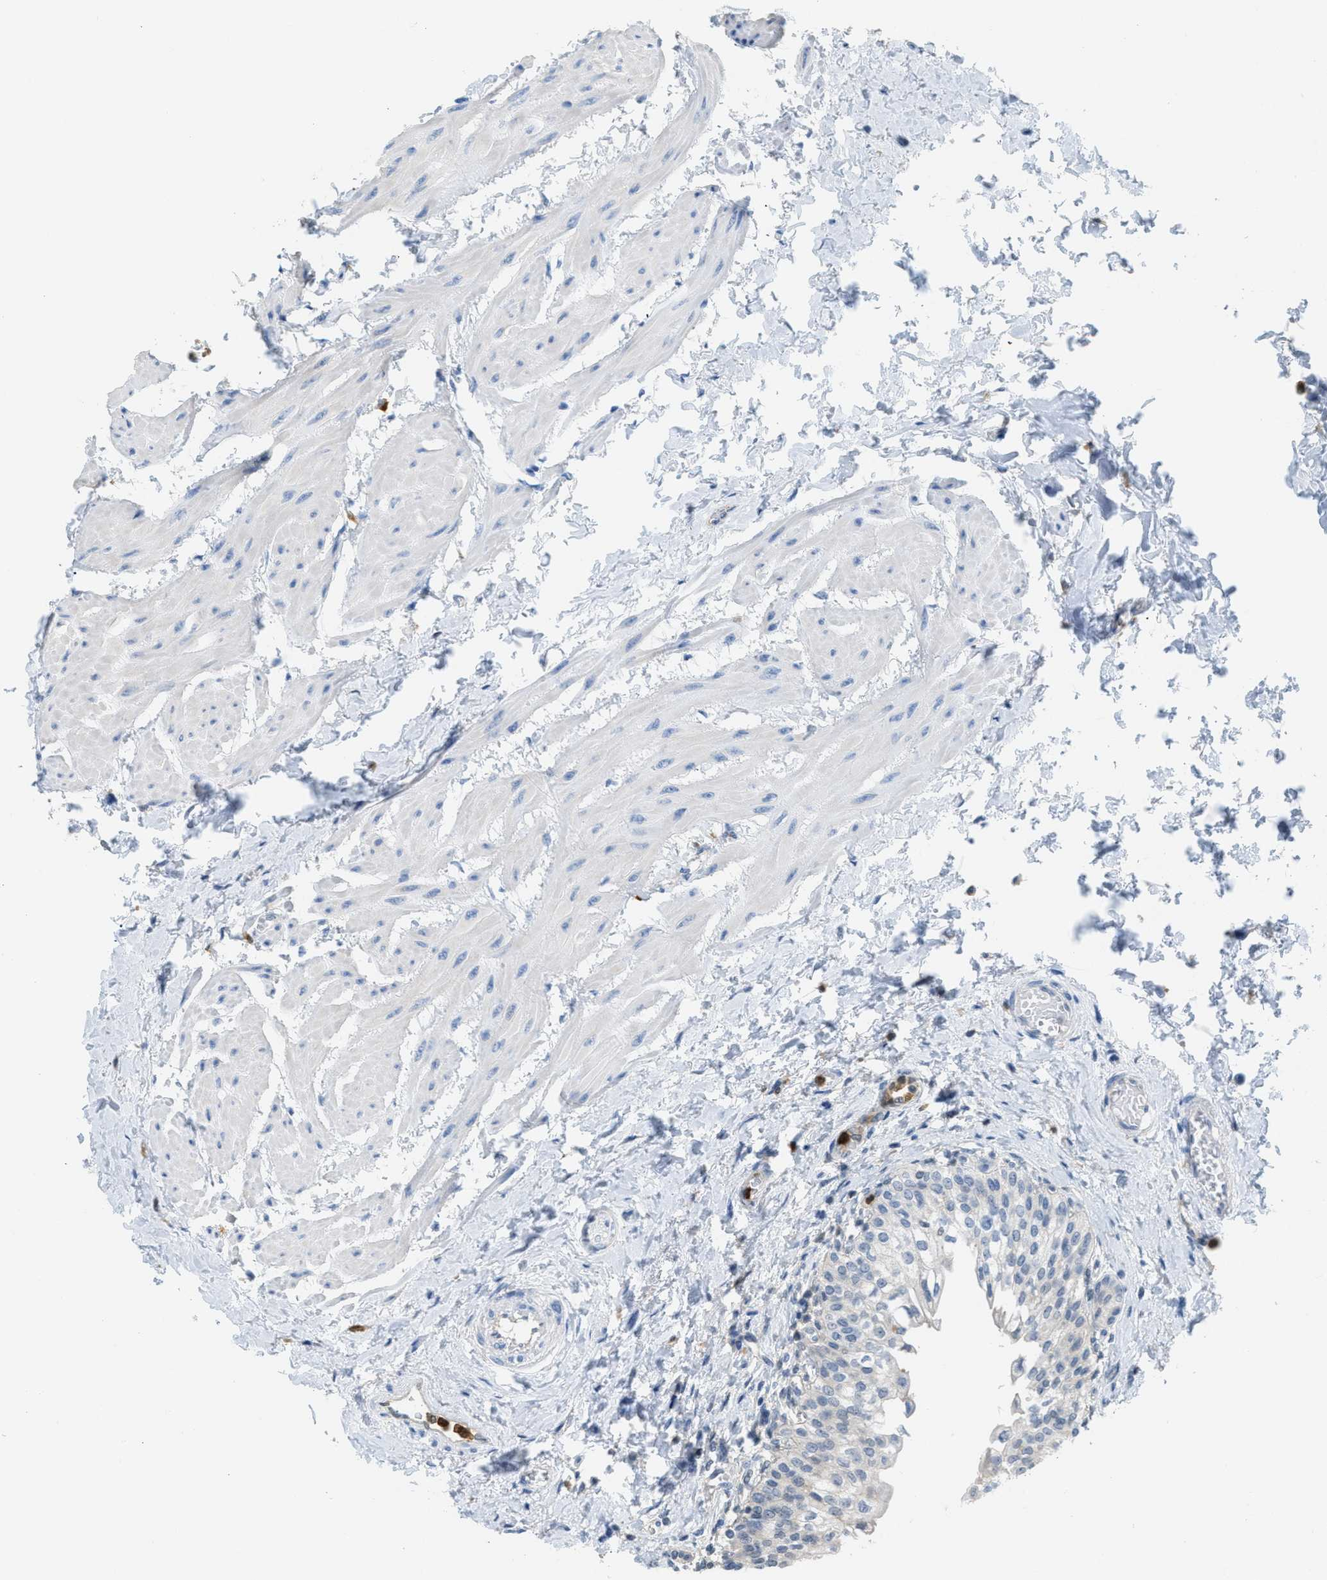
{"staining": {"intensity": "weak", "quantity": "<25%", "location": "cytoplasmic/membranous"}, "tissue": "urinary bladder", "cell_type": "Urothelial cells", "image_type": "normal", "snomed": [{"axis": "morphology", "description": "Normal tissue, NOS"}, {"axis": "topography", "description": "Urinary bladder"}], "caption": "Urinary bladder stained for a protein using immunohistochemistry demonstrates no positivity urothelial cells.", "gene": "SERPINB1", "patient": {"sex": "male", "age": 55}}